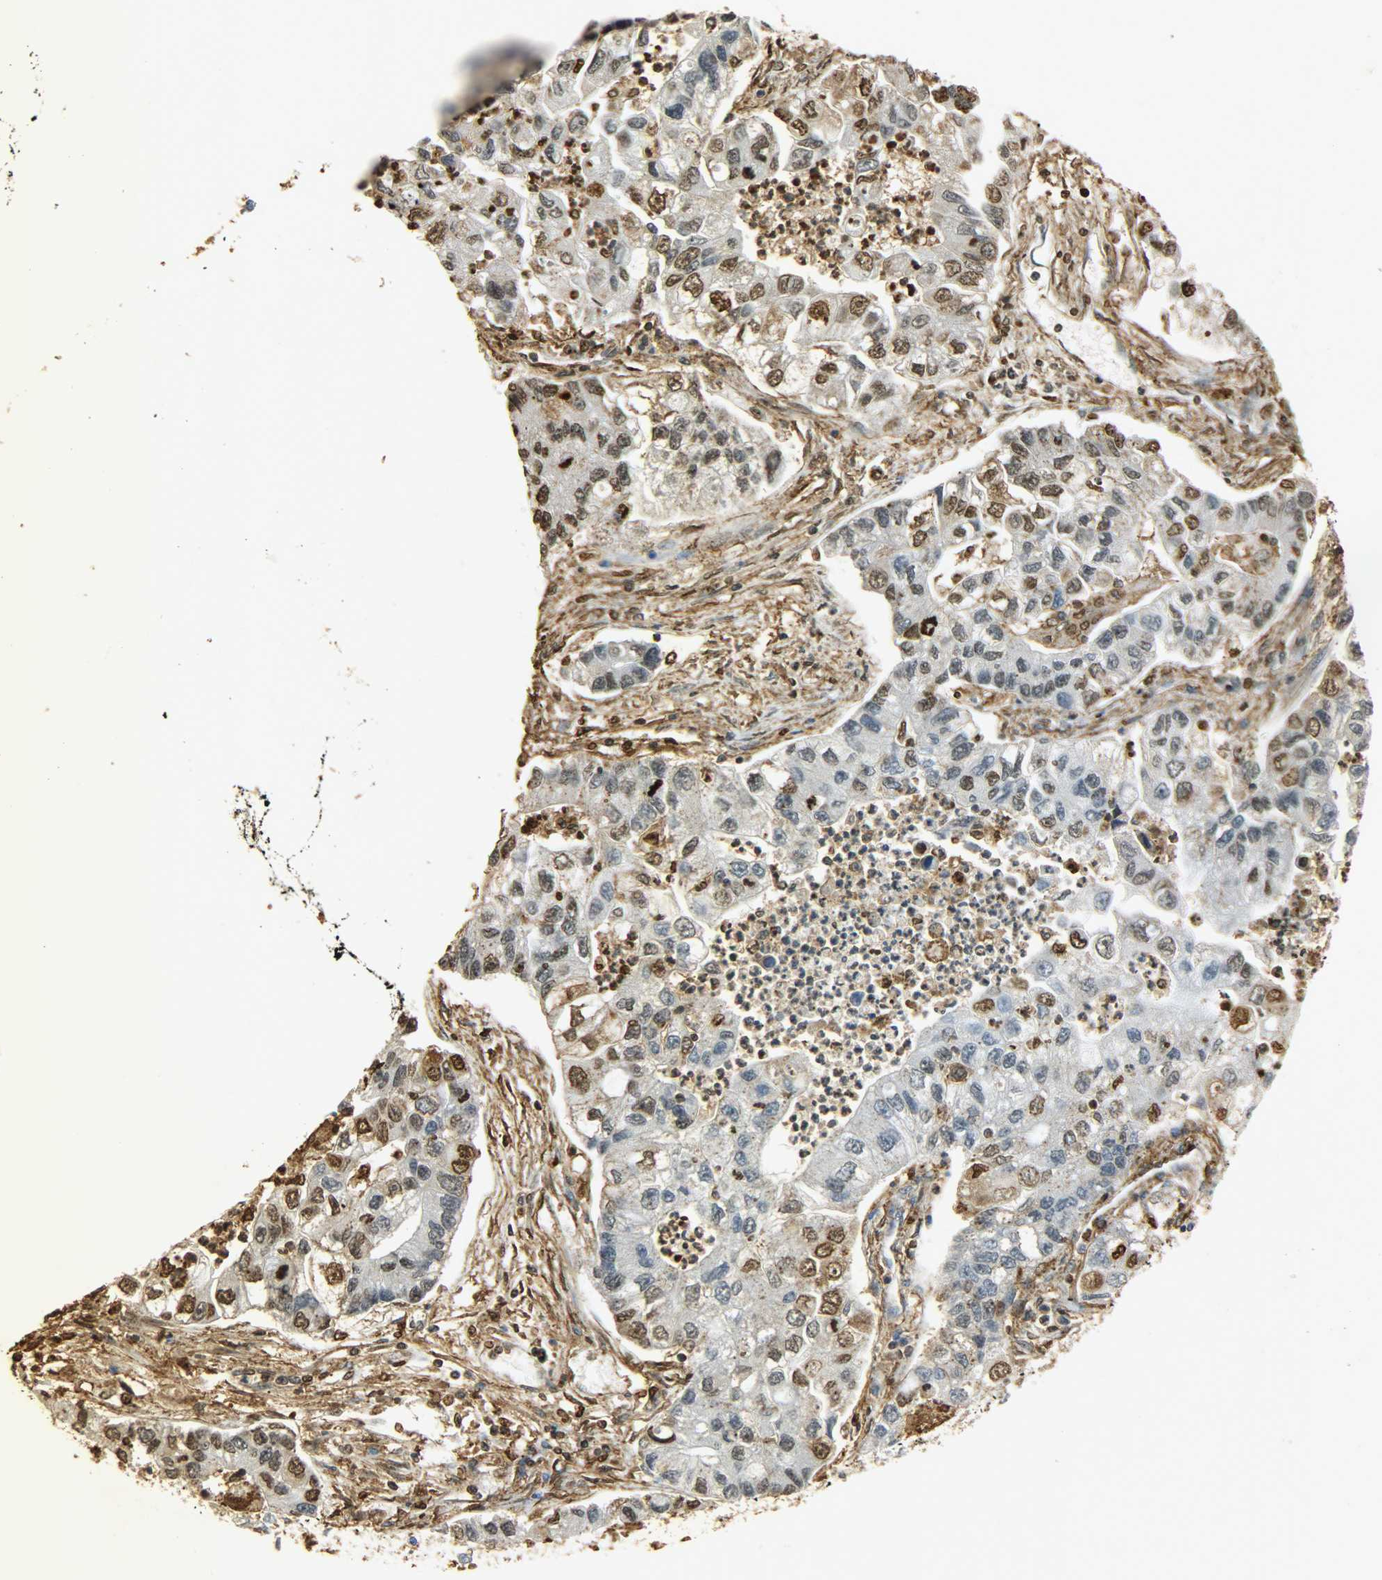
{"staining": {"intensity": "strong", "quantity": "25%-75%", "location": "nuclear"}, "tissue": "melanoma", "cell_type": "Tumor cells", "image_type": "cancer", "snomed": [{"axis": "morphology", "description": "Malignant melanoma, NOS"}, {"axis": "topography", "description": "Skin"}], "caption": "Immunohistochemical staining of malignant melanoma reveals high levels of strong nuclear protein staining in about 25%-75% of tumor cells.", "gene": "ANXA6", "patient": {"sex": "male", "age": 53}}